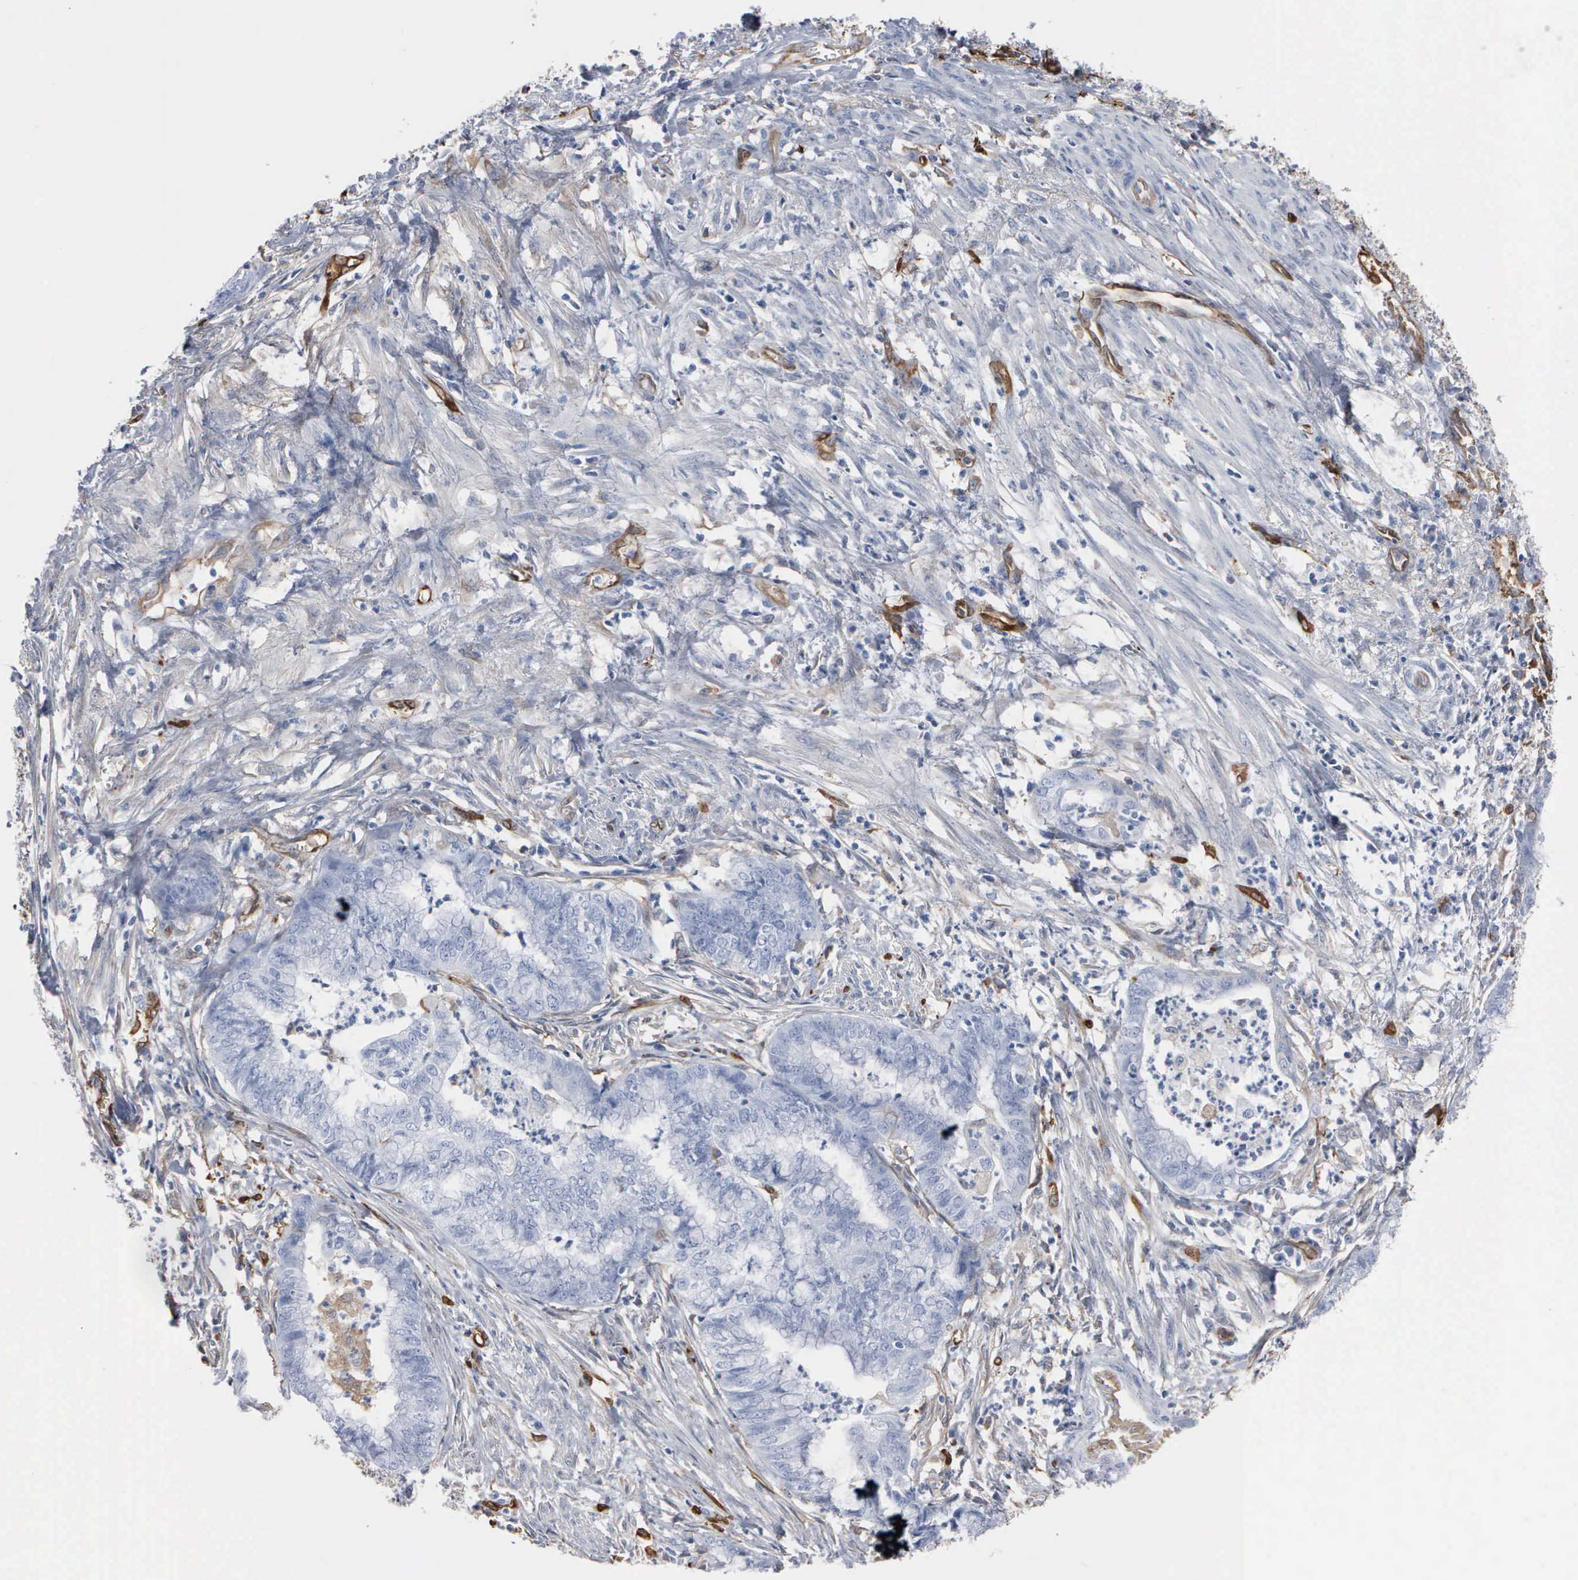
{"staining": {"intensity": "negative", "quantity": "none", "location": "none"}, "tissue": "endometrial cancer", "cell_type": "Tumor cells", "image_type": "cancer", "snomed": [{"axis": "morphology", "description": "Necrosis, NOS"}, {"axis": "morphology", "description": "Adenocarcinoma, NOS"}, {"axis": "topography", "description": "Endometrium"}], "caption": "Human endometrial adenocarcinoma stained for a protein using immunohistochemistry displays no staining in tumor cells.", "gene": "FSCN1", "patient": {"sex": "female", "age": 79}}